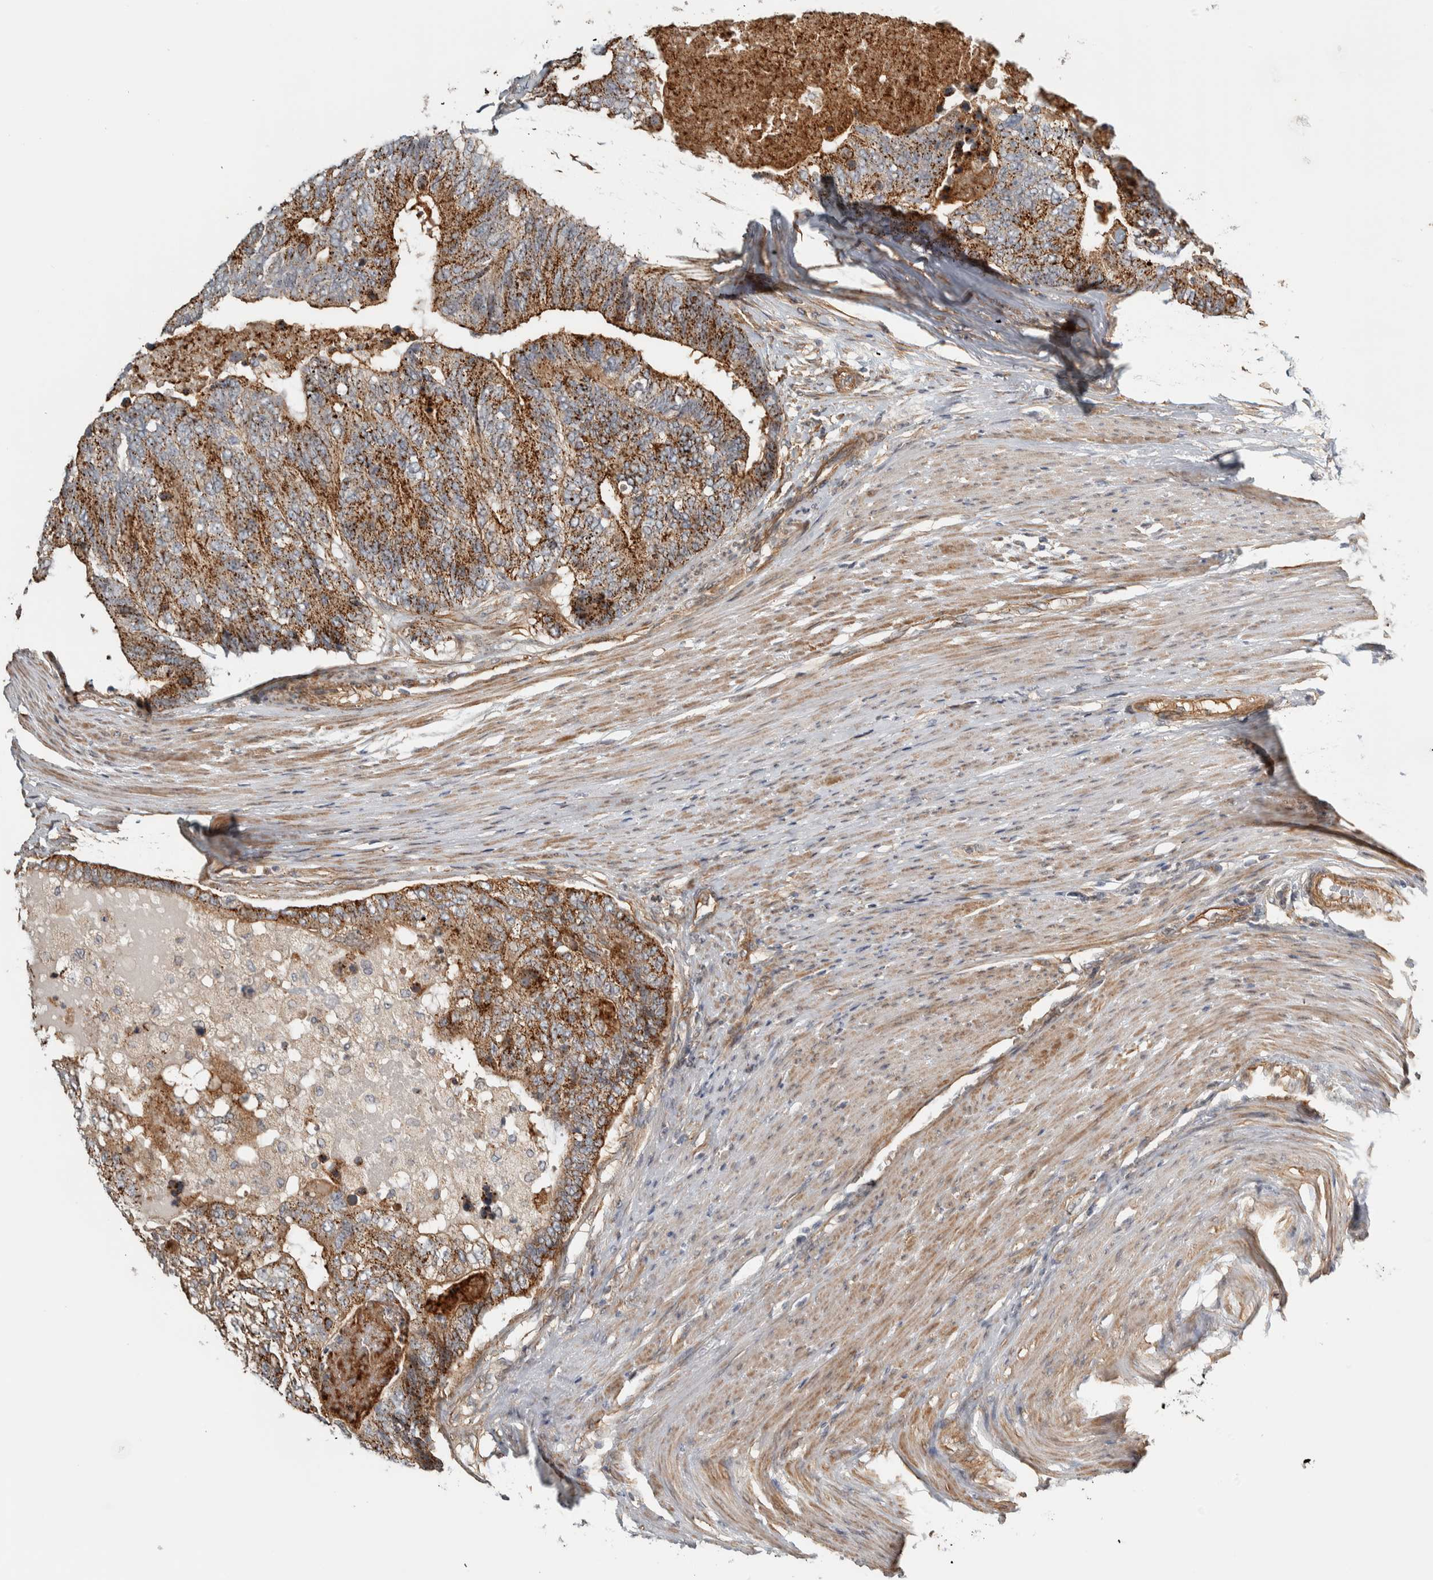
{"staining": {"intensity": "moderate", "quantity": ">75%", "location": "cytoplasmic/membranous"}, "tissue": "colorectal cancer", "cell_type": "Tumor cells", "image_type": "cancer", "snomed": [{"axis": "morphology", "description": "Adenocarcinoma, NOS"}, {"axis": "topography", "description": "Colon"}], "caption": "Immunohistochemistry (IHC) image of neoplastic tissue: adenocarcinoma (colorectal) stained using immunohistochemistry exhibits medium levels of moderate protein expression localized specifically in the cytoplasmic/membranous of tumor cells, appearing as a cytoplasmic/membranous brown color.", "gene": "TBC1D31", "patient": {"sex": "female", "age": 67}}